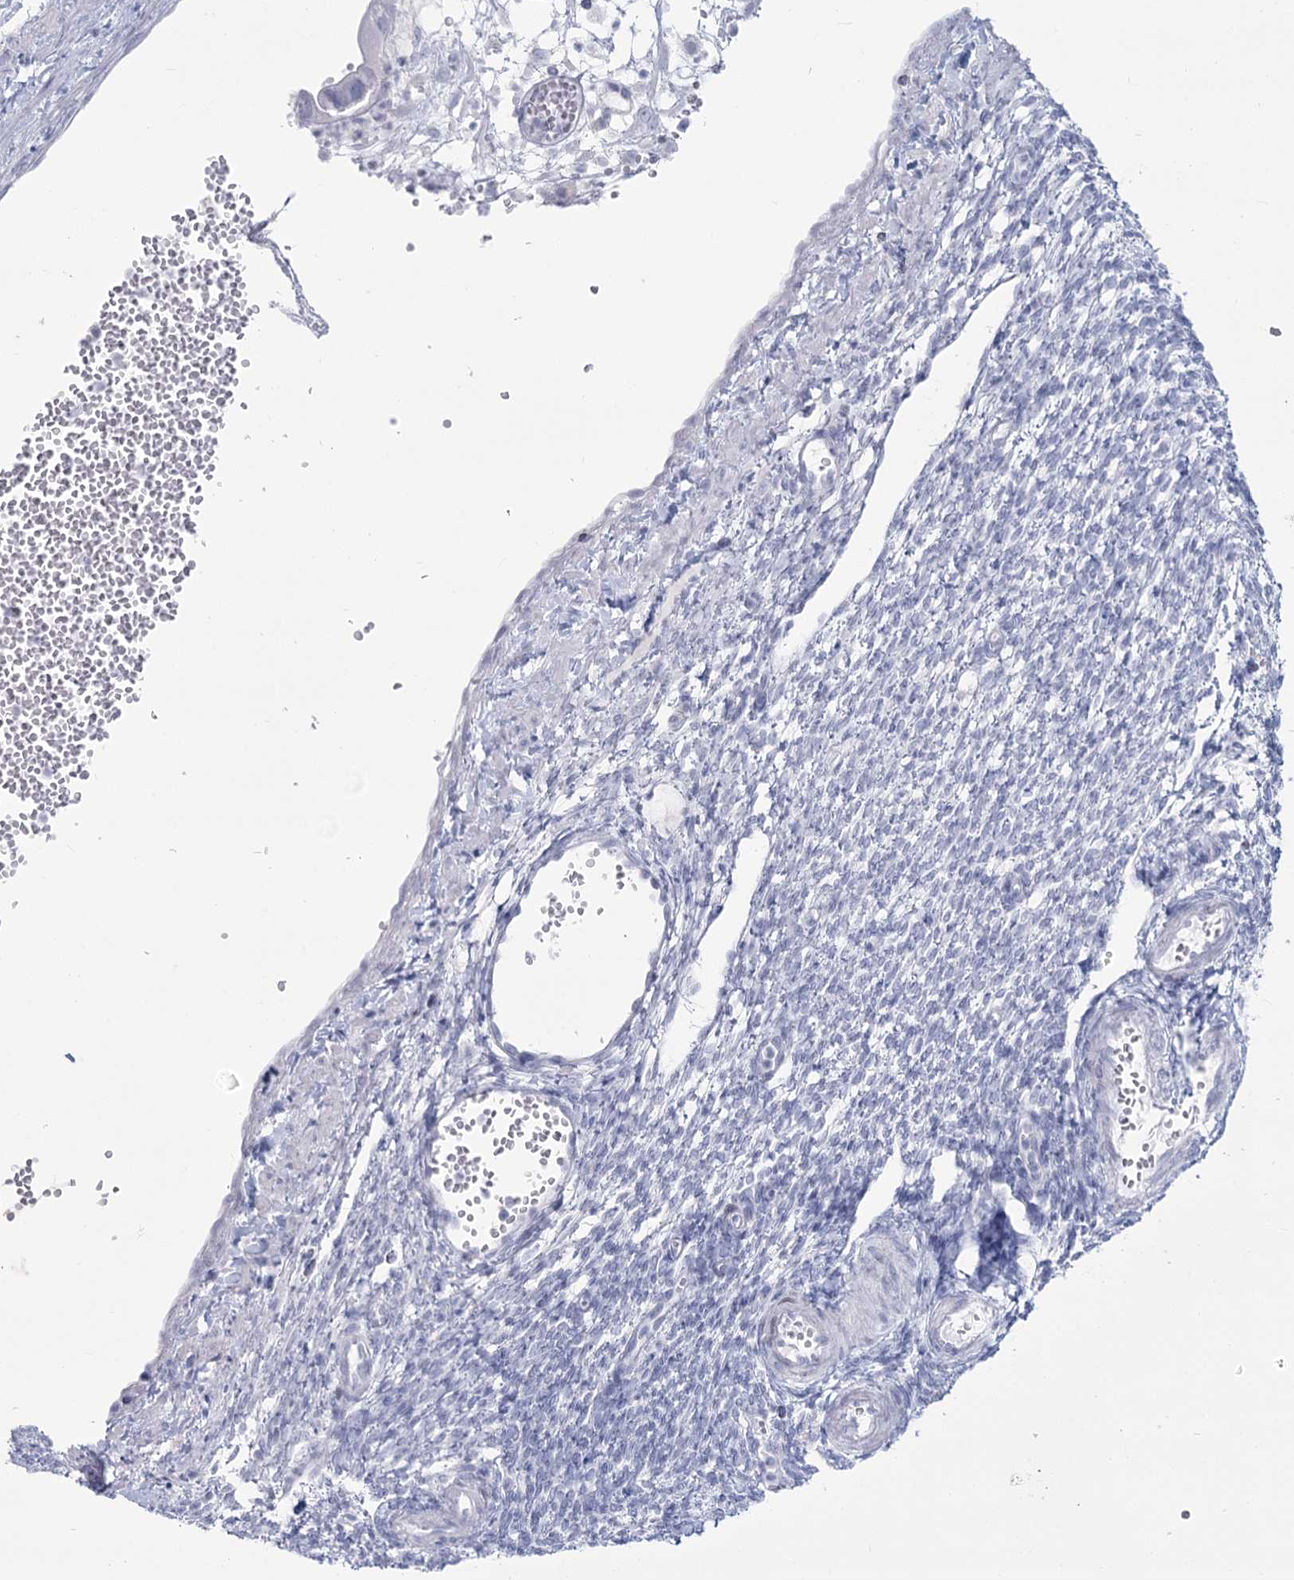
{"staining": {"intensity": "negative", "quantity": "none", "location": "none"}, "tissue": "ovary", "cell_type": "Ovarian stroma cells", "image_type": "normal", "snomed": [{"axis": "morphology", "description": "Normal tissue, NOS"}, {"axis": "morphology", "description": "Cyst, NOS"}, {"axis": "topography", "description": "Ovary"}], "caption": "The histopathology image shows no significant expression in ovarian stroma cells of ovary. Nuclei are stained in blue.", "gene": "SLC6A19", "patient": {"sex": "female", "age": 33}}